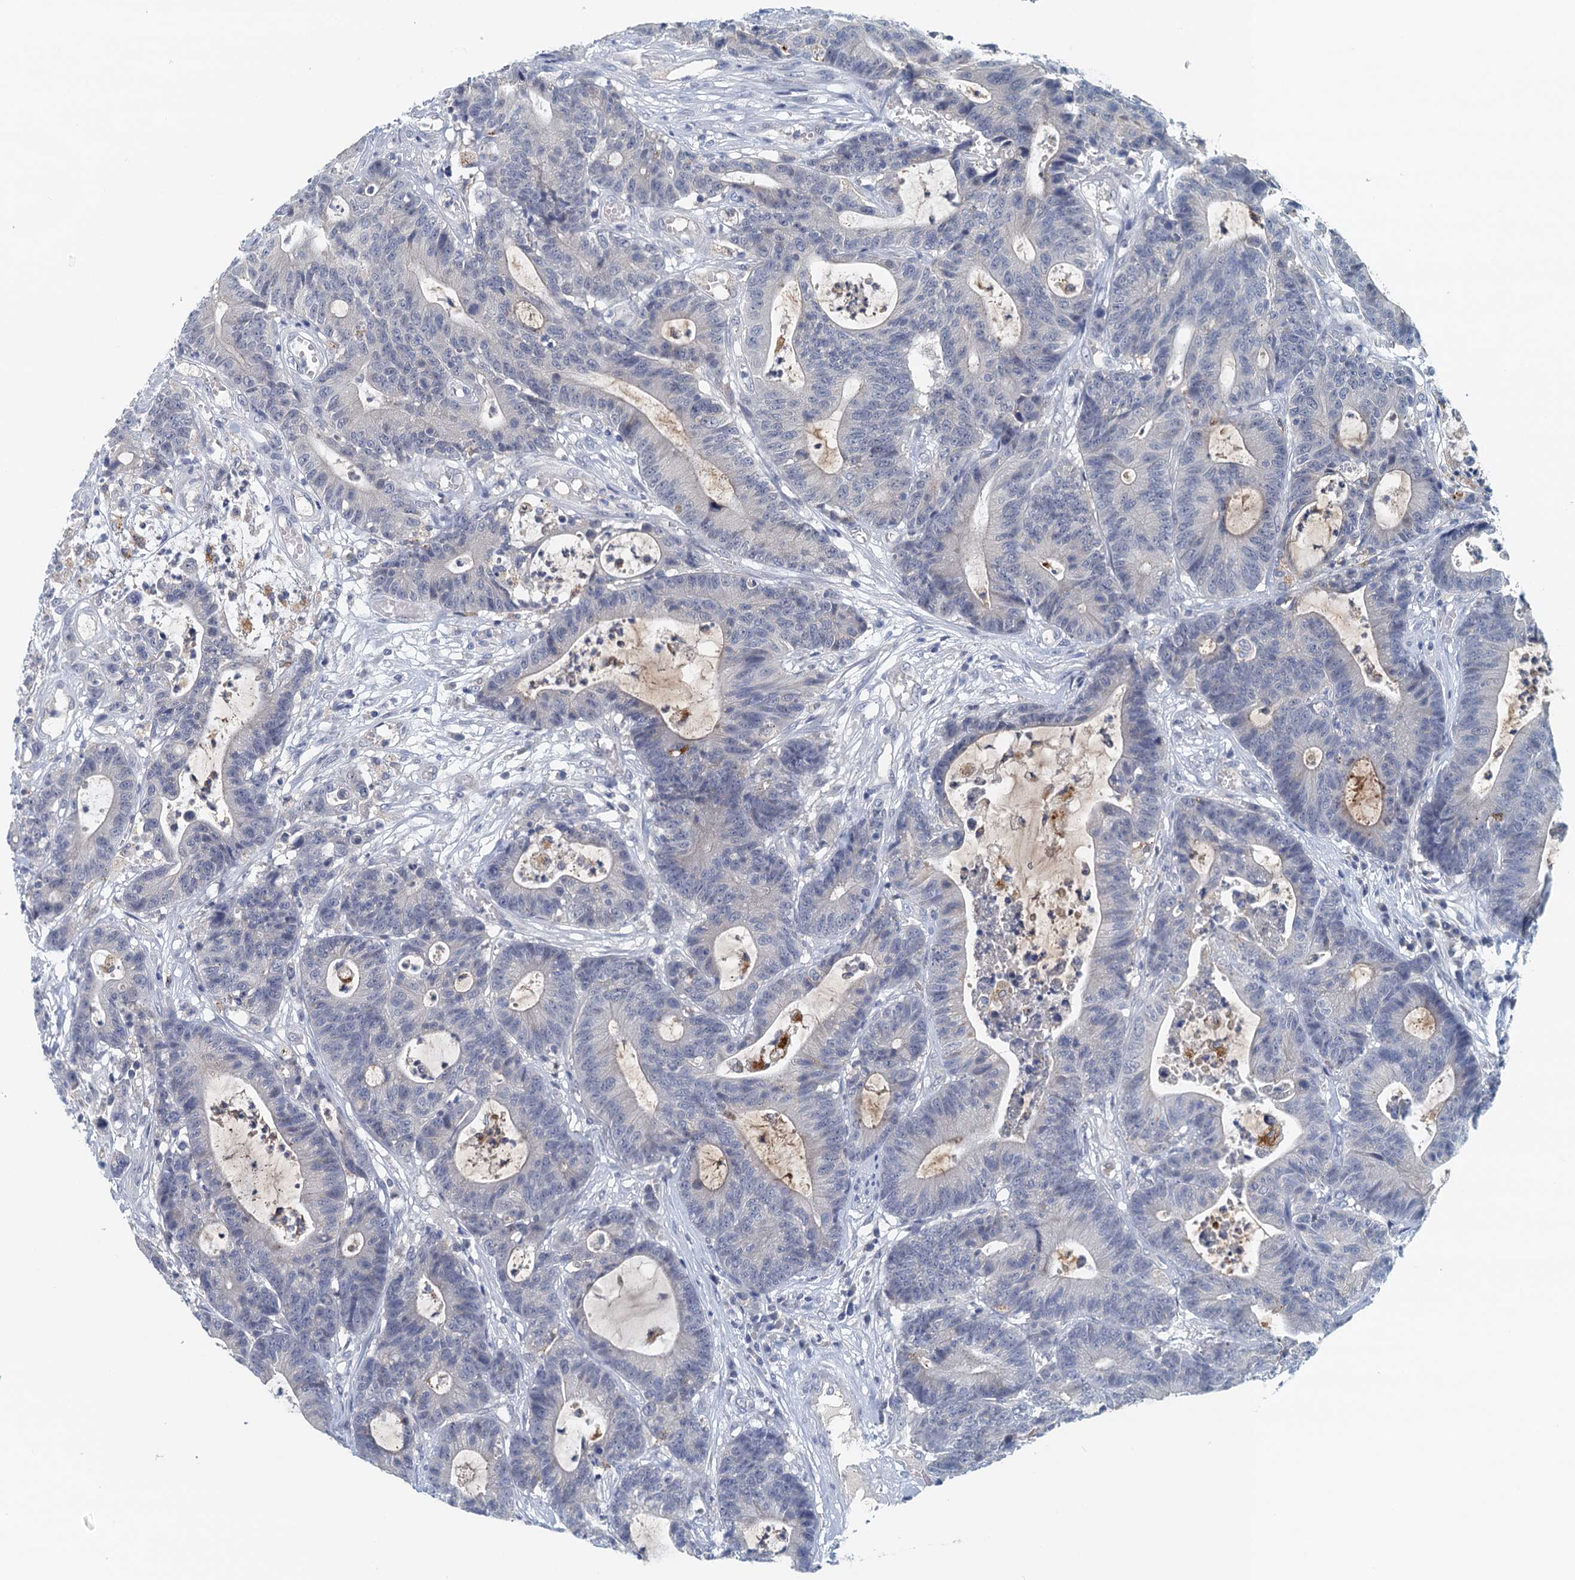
{"staining": {"intensity": "negative", "quantity": "none", "location": "none"}, "tissue": "colorectal cancer", "cell_type": "Tumor cells", "image_type": "cancer", "snomed": [{"axis": "morphology", "description": "Adenocarcinoma, NOS"}, {"axis": "topography", "description": "Colon"}], "caption": "This is an immunohistochemistry (IHC) photomicrograph of human colorectal cancer. There is no staining in tumor cells.", "gene": "NUBP2", "patient": {"sex": "female", "age": 84}}